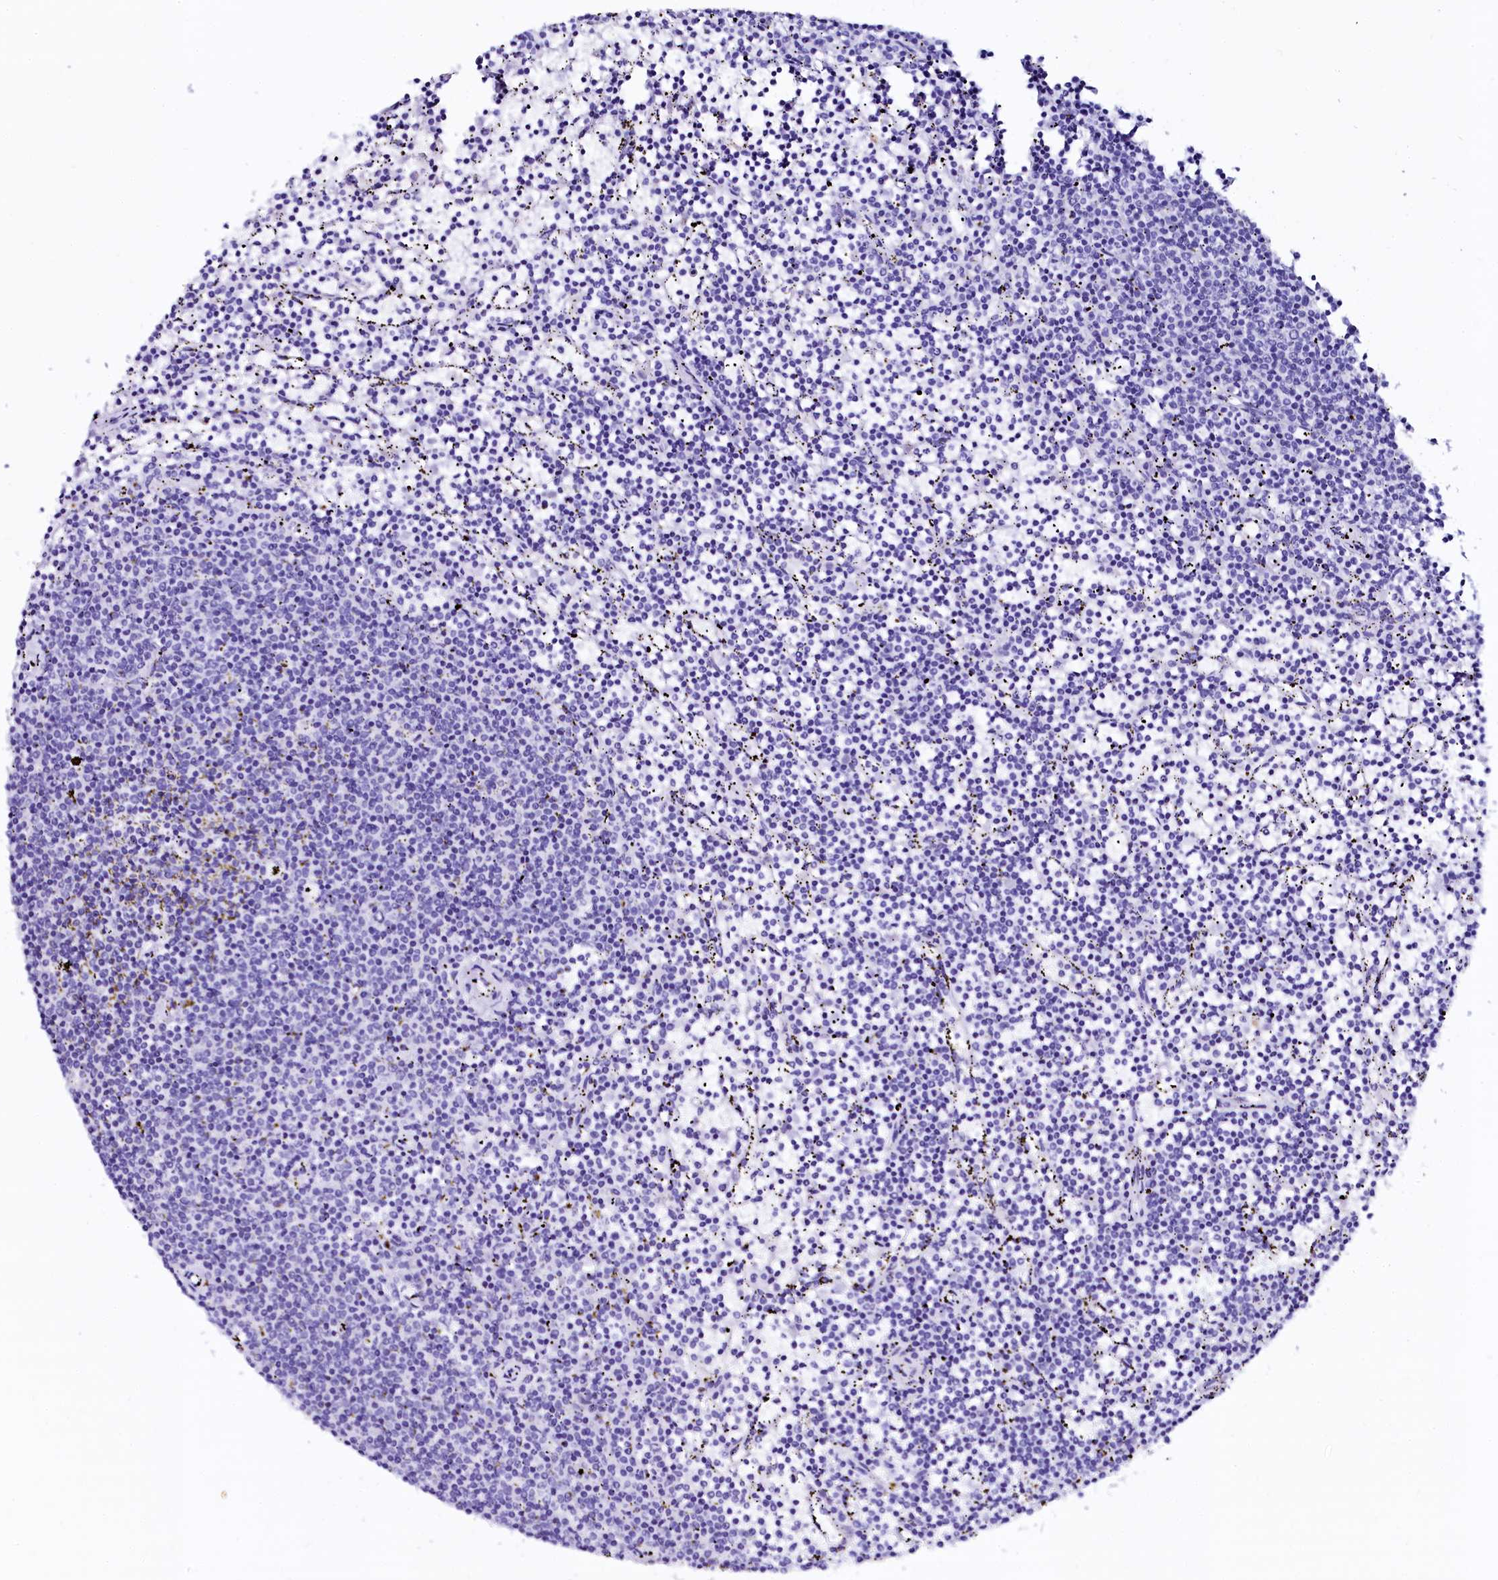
{"staining": {"intensity": "negative", "quantity": "none", "location": "none"}, "tissue": "lymphoma", "cell_type": "Tumor cells", "image_type": "cancer", "snomed": [{"axis": "morphology", "description": "Malignant lymphoma, non-Hodgkin's type, Low grade"}, {"axis": "topography", "description": "Spleen"}], "caption": "Lymphoma was stained to show a protein in brown. There is no significant expression in tumor cells.", "gene": "SORD", "patient": {"sex": "female", "age": 50}}